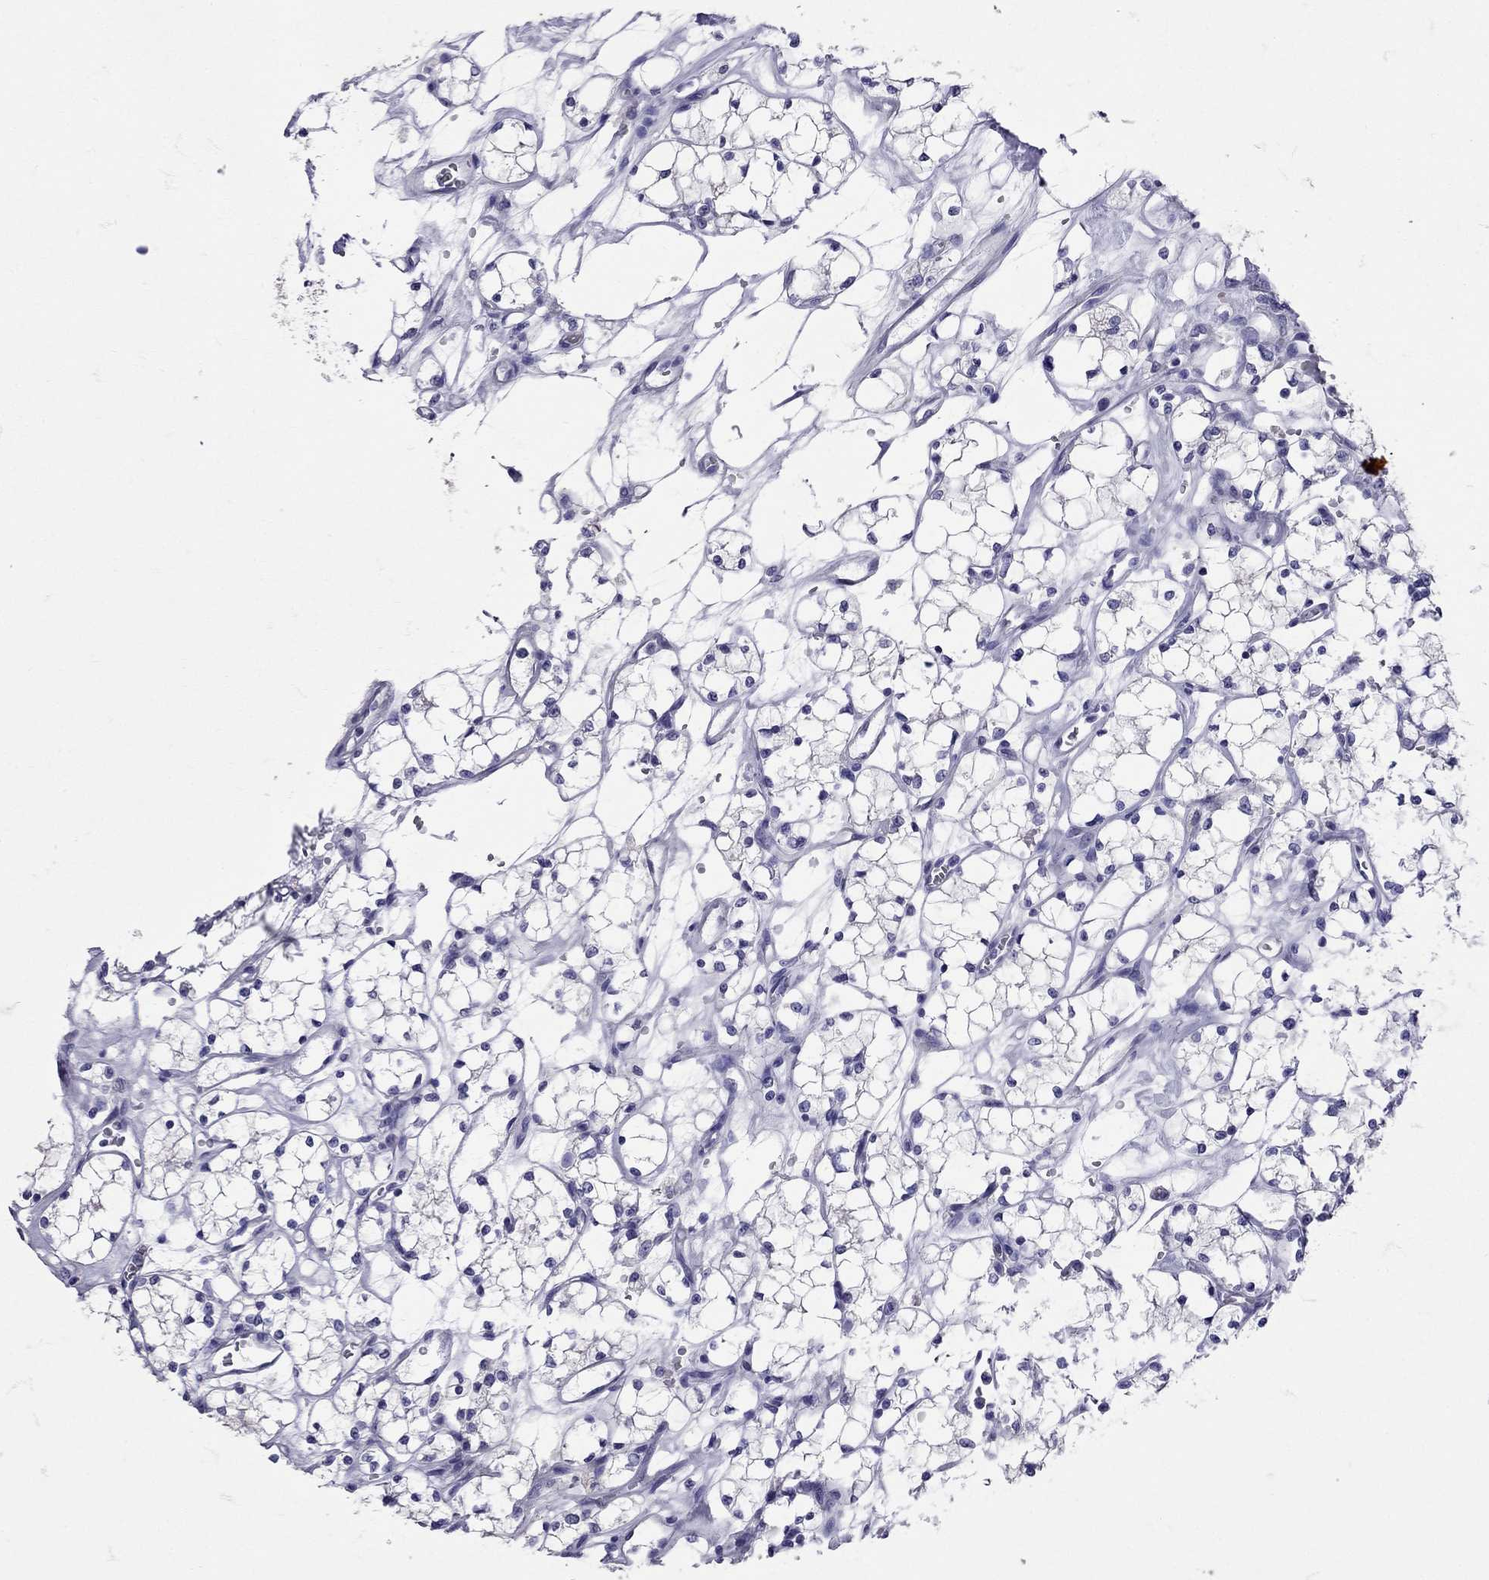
{"staining": {"intensity": "negative", "quantity": "none", "location": "none"}, "tissue": "renal cancer", "cell_type": "Tumor cells", "image_type": "cancer", "snomed": [{"axis": "morphology", "description": "Adenocarcinoma, NOS"}, {"axis": "topography", "description": "Kidney"}], "caption": "Immunohistochemistry (IHC) histopathology image of human renal cancer stained for a protein (brown), which shows no expression in tumor cells.", "gene": "TBR1", "patient": {"sex": "female", "age": 69}}